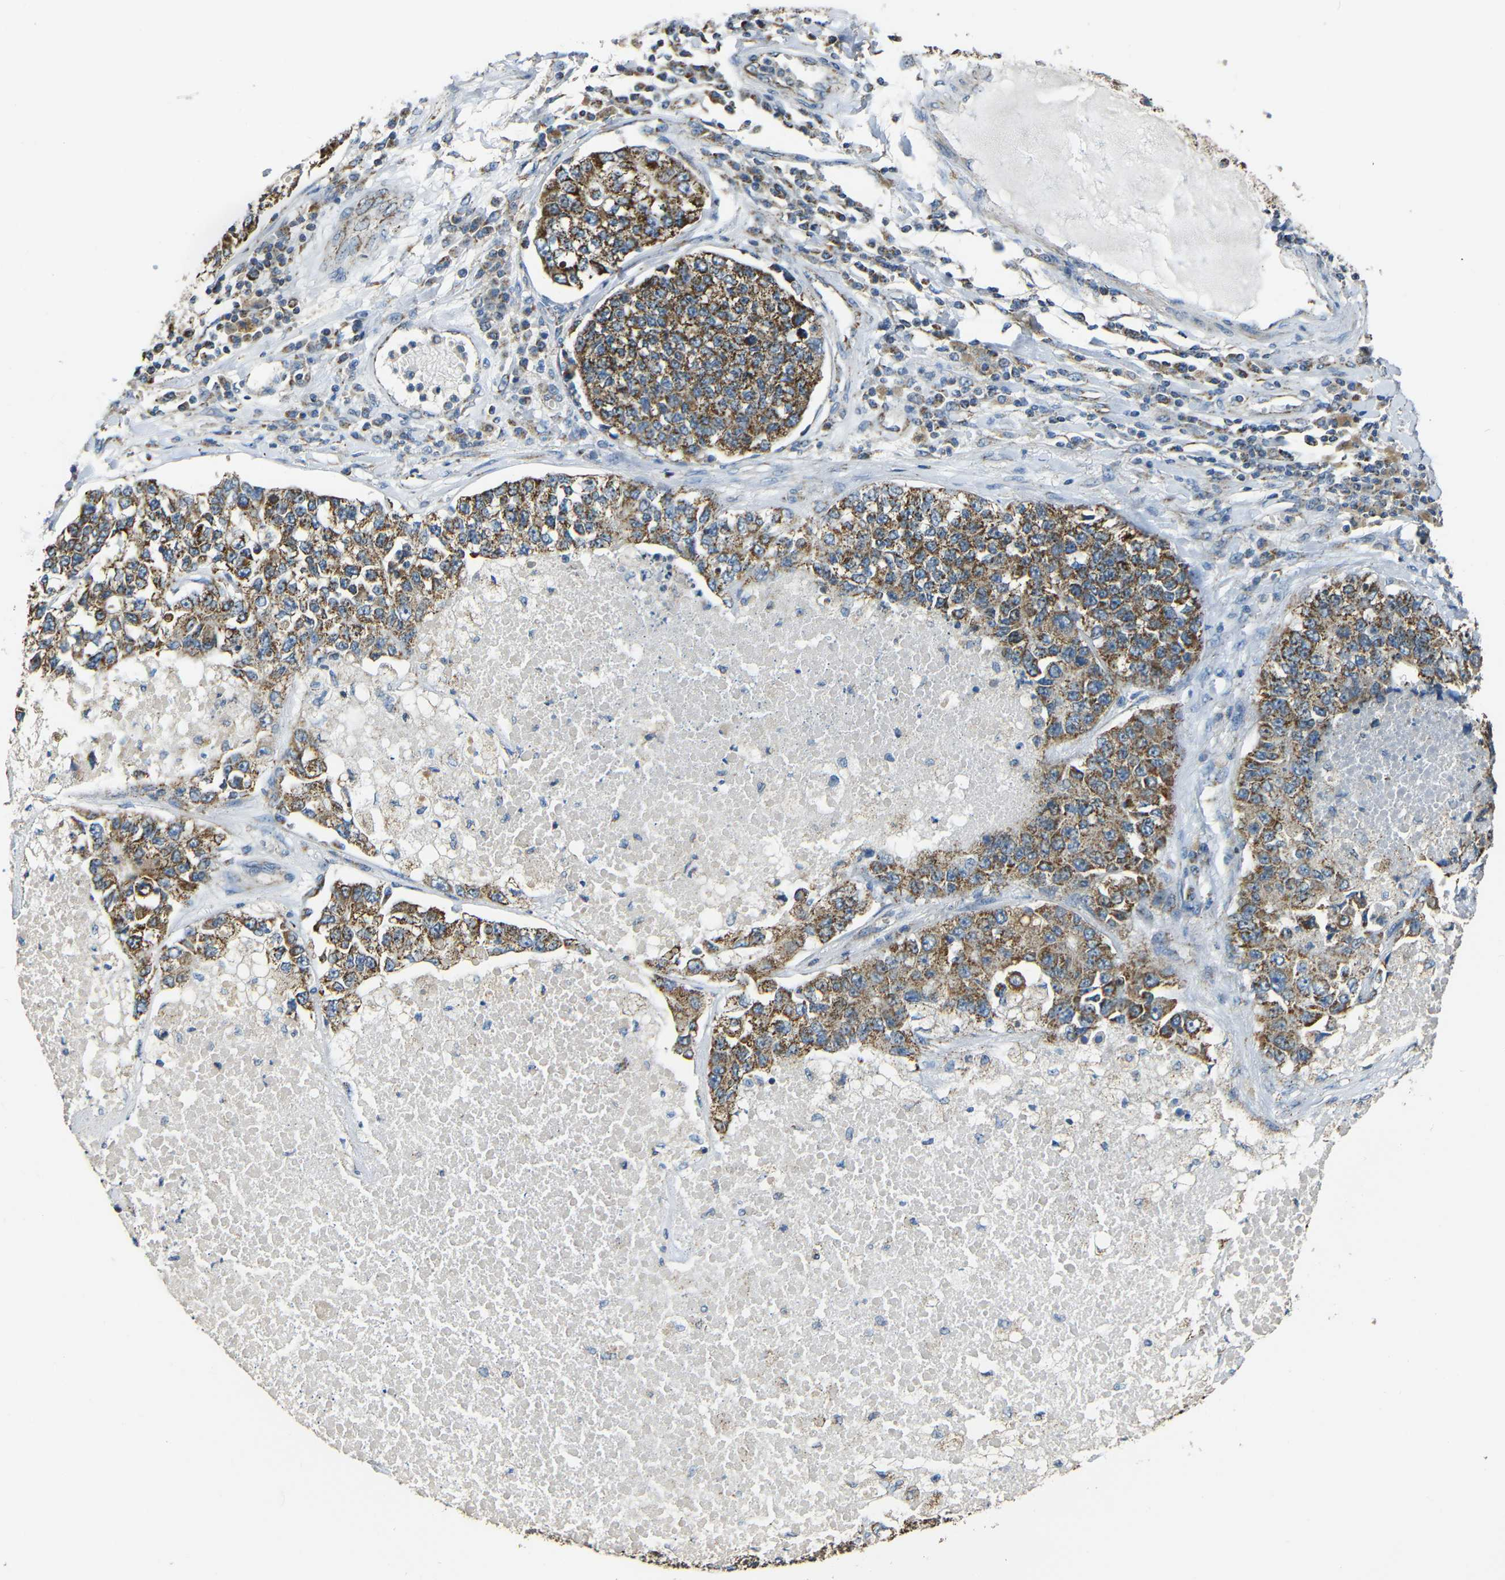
{"staining": {"intensity": "strong", "quantity": ">75%", "location": "cytoplasmic/membranous"}, "tissue": "lung cancer", "cell_type": "Tumor cells", "image_type": "cancer", "snomed": [{"axis": "morphology", "description": "Adenocarcinoma, NOS"}, {"axis": "topography", "description": "Lung"}], "caption": "Lung cancer (adenocarcinoma) stained with IHC demonstrates strong cytoplasmic/membranous positivity in approximately >75% of tumor cells. (DAB (3,3'-diaminobenzidine) IHC, brown staining for protein, blue staining for nuclei).", "gene": "NR3C2", "patient": {"sex": "male", "age": 49}}